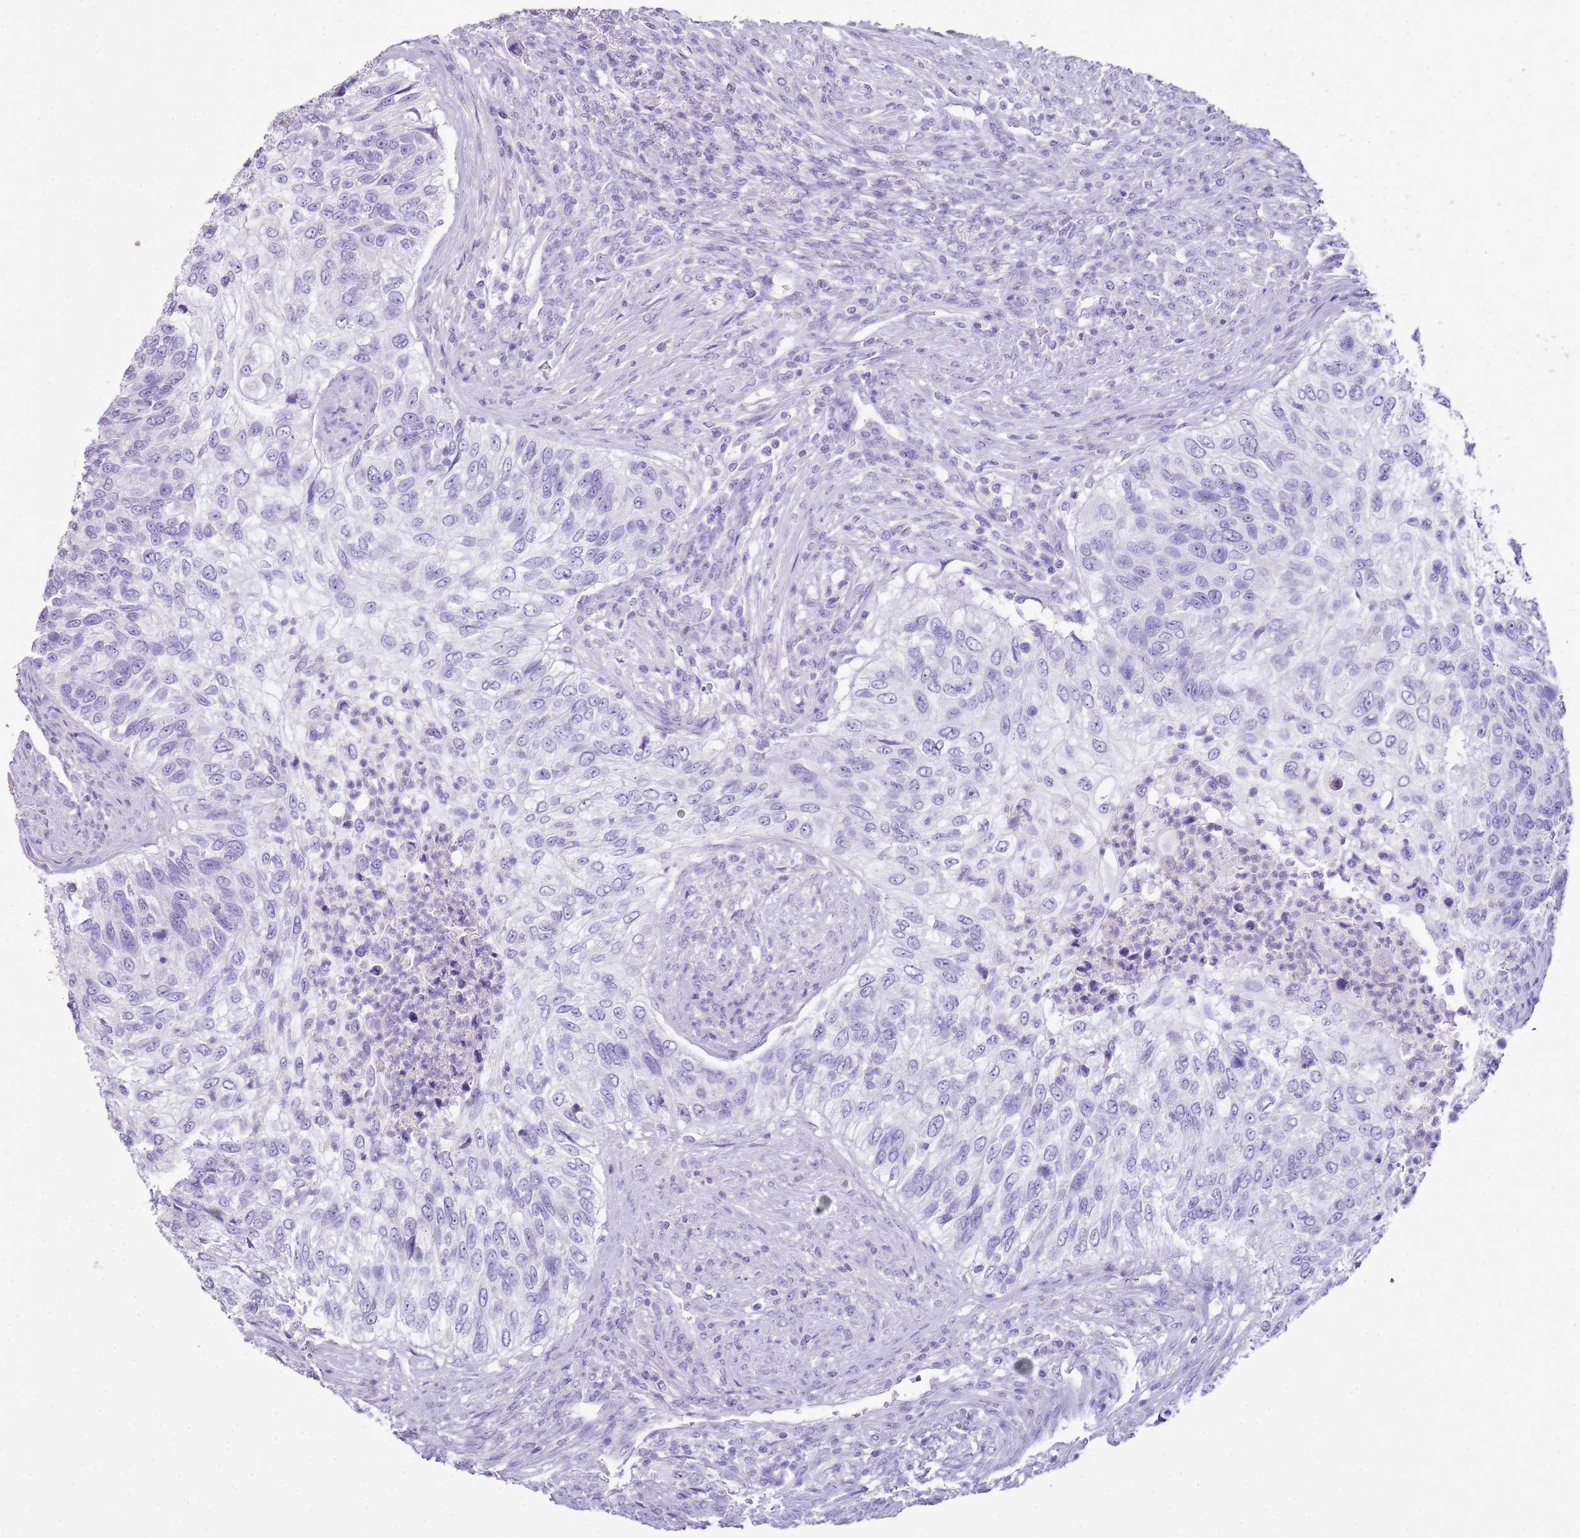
{"staining": {"intensity": "negative", "quantity": "none", "location": "none"}, "tissue": "urothelial cancer", "cell_type": "Tumor cells", "image_type": "cancer", "snomed": [{"axis": "morphology", "description": "Urothelial carcinoma, High grade"}, {"axis": "topography", "description": "Urinary bladder"}], "caption": "Immunohistochemical staining of high-grade urothelial carcinoma exhibits no significant expression in tumor cells.", "gene": "SULT1E1", "patient": {"sex": "female", "age": 60}}